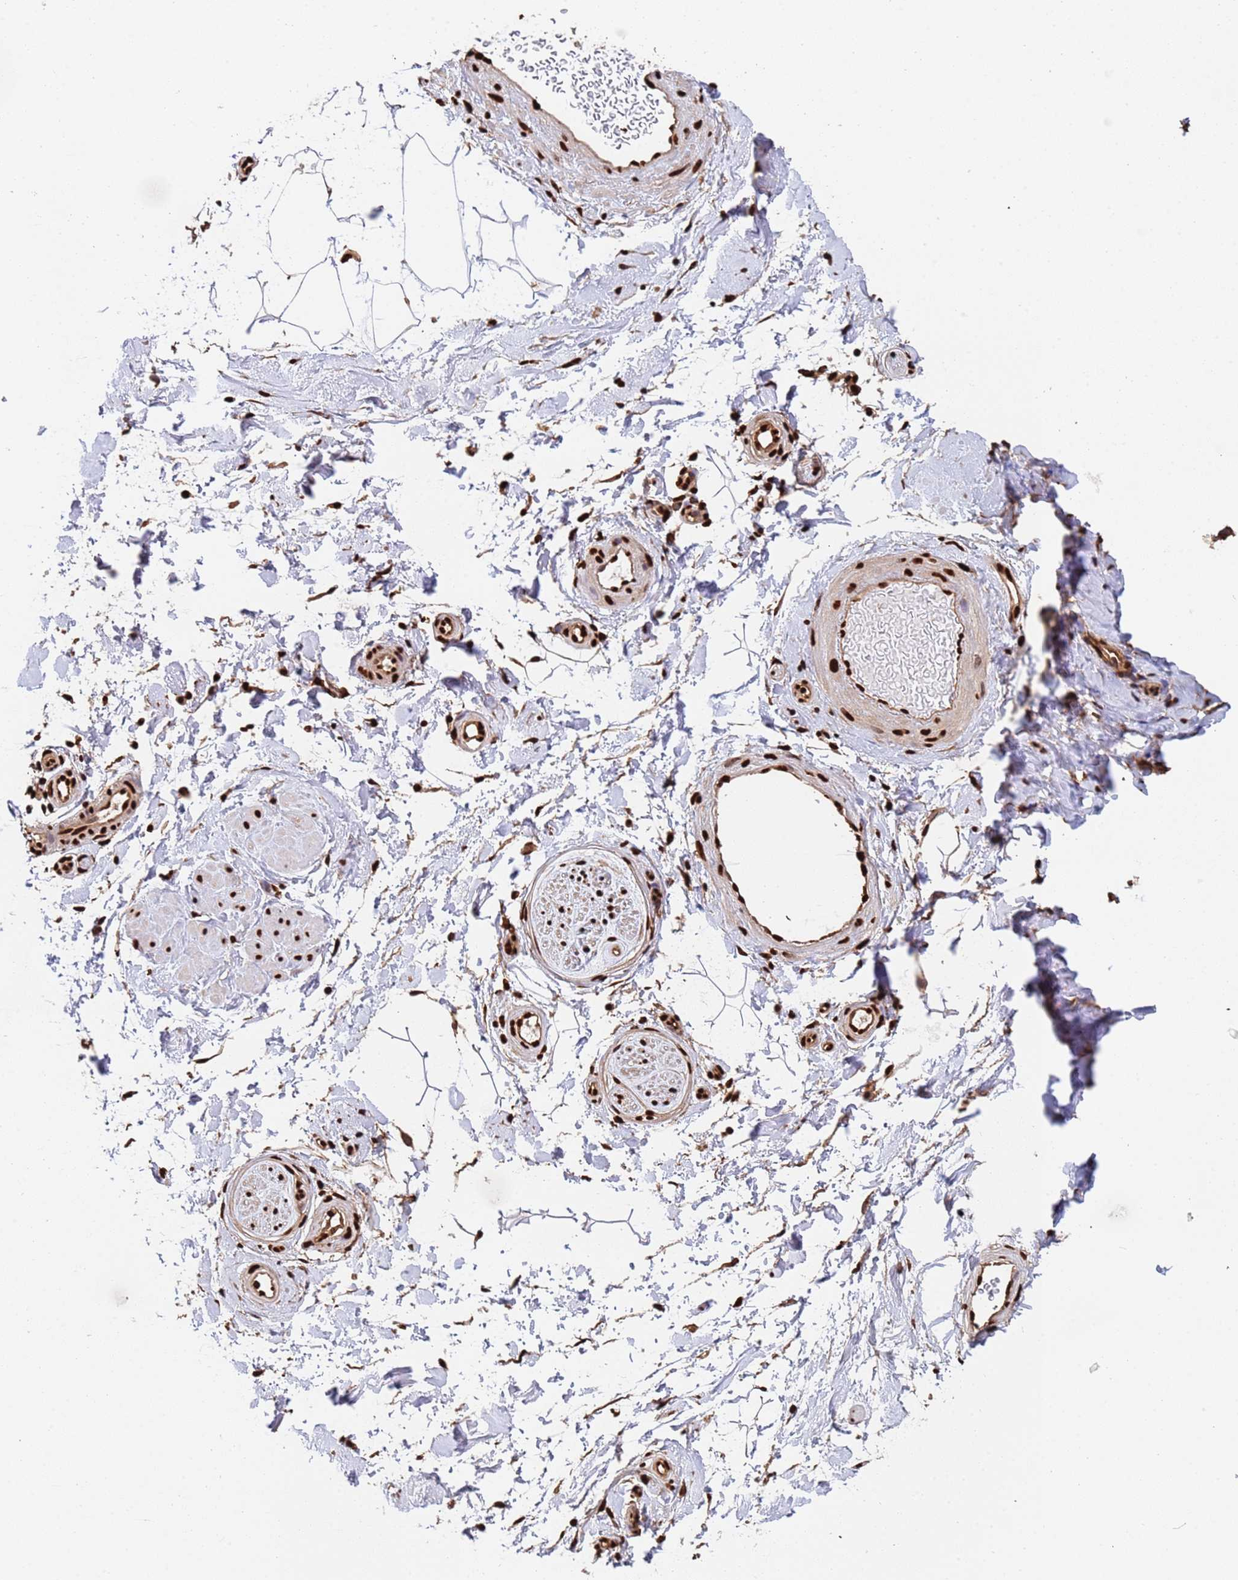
{"staining": {"intensity": "strong", "quantity": "25%-75%", "location": "cytoplasmic/membranous,nuclear"}, "tissue": "adipose tissue", "cell_type": "Adipocytes", "image_type": "normal", "snomed": [{"axis": "morphology", "description": "Normal tissue, NOS"}, {"axis": "topography", "description": "Soft tissue"}, {"axis": "topography", "description": "Adipose tissue"}, {"axis": "topography", "description": "Vascular tissue"}, {"axis": "topography", "description": "Peripheral nerve tissue"}], "caption": "Adipocytes demonstrate strong cytoplasmic/membranous,nuclear positivity in about 25%-75% of cells in benign adipose tissue.", "gene": "SUMO2", "patient": {"sex": "male", "age": 74}}